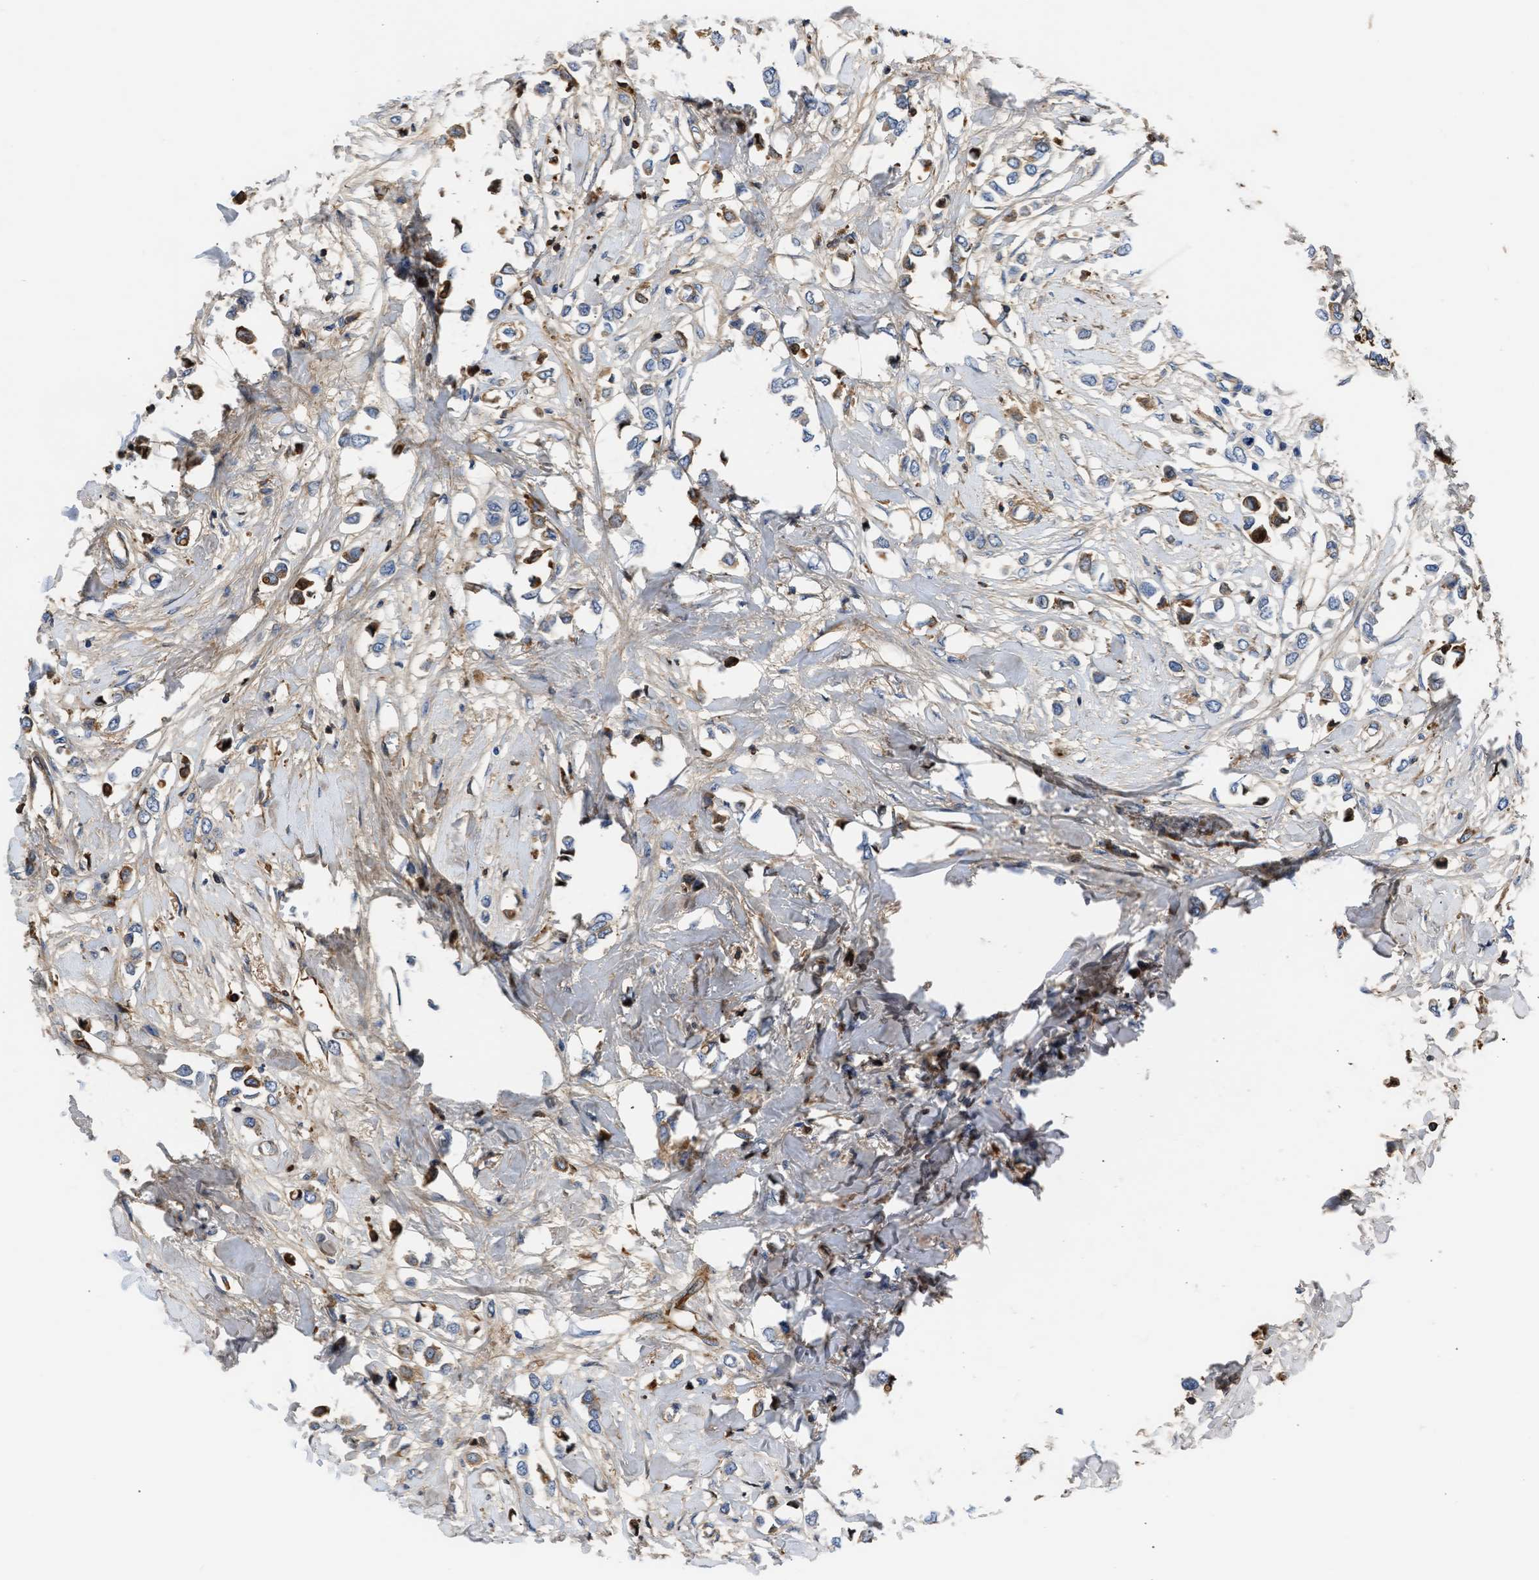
{"staining": {"intensity": "moderate", "quantity": "<25%", "location": "cytoplasmic/membranous"}, "tissue": "breast cancer", "cell_type": "Tumor cells", "image_type": "cancer", "snomed": [{"axis": "morphology", "description": "Lobular carcinoma"}, {"axis": "topography", "description": "Breast"}], "caption": "Protein analysis of lobular carcinoma (breast) tissue reveals moderate cytoplasmic/membranous staining in approximately <25% of tumor cells. (brown staining indicates protein expression, while blue staining denotes nuclei).", "gene": "MAS1L", "patient": {"sex": "female", "age": 51}}